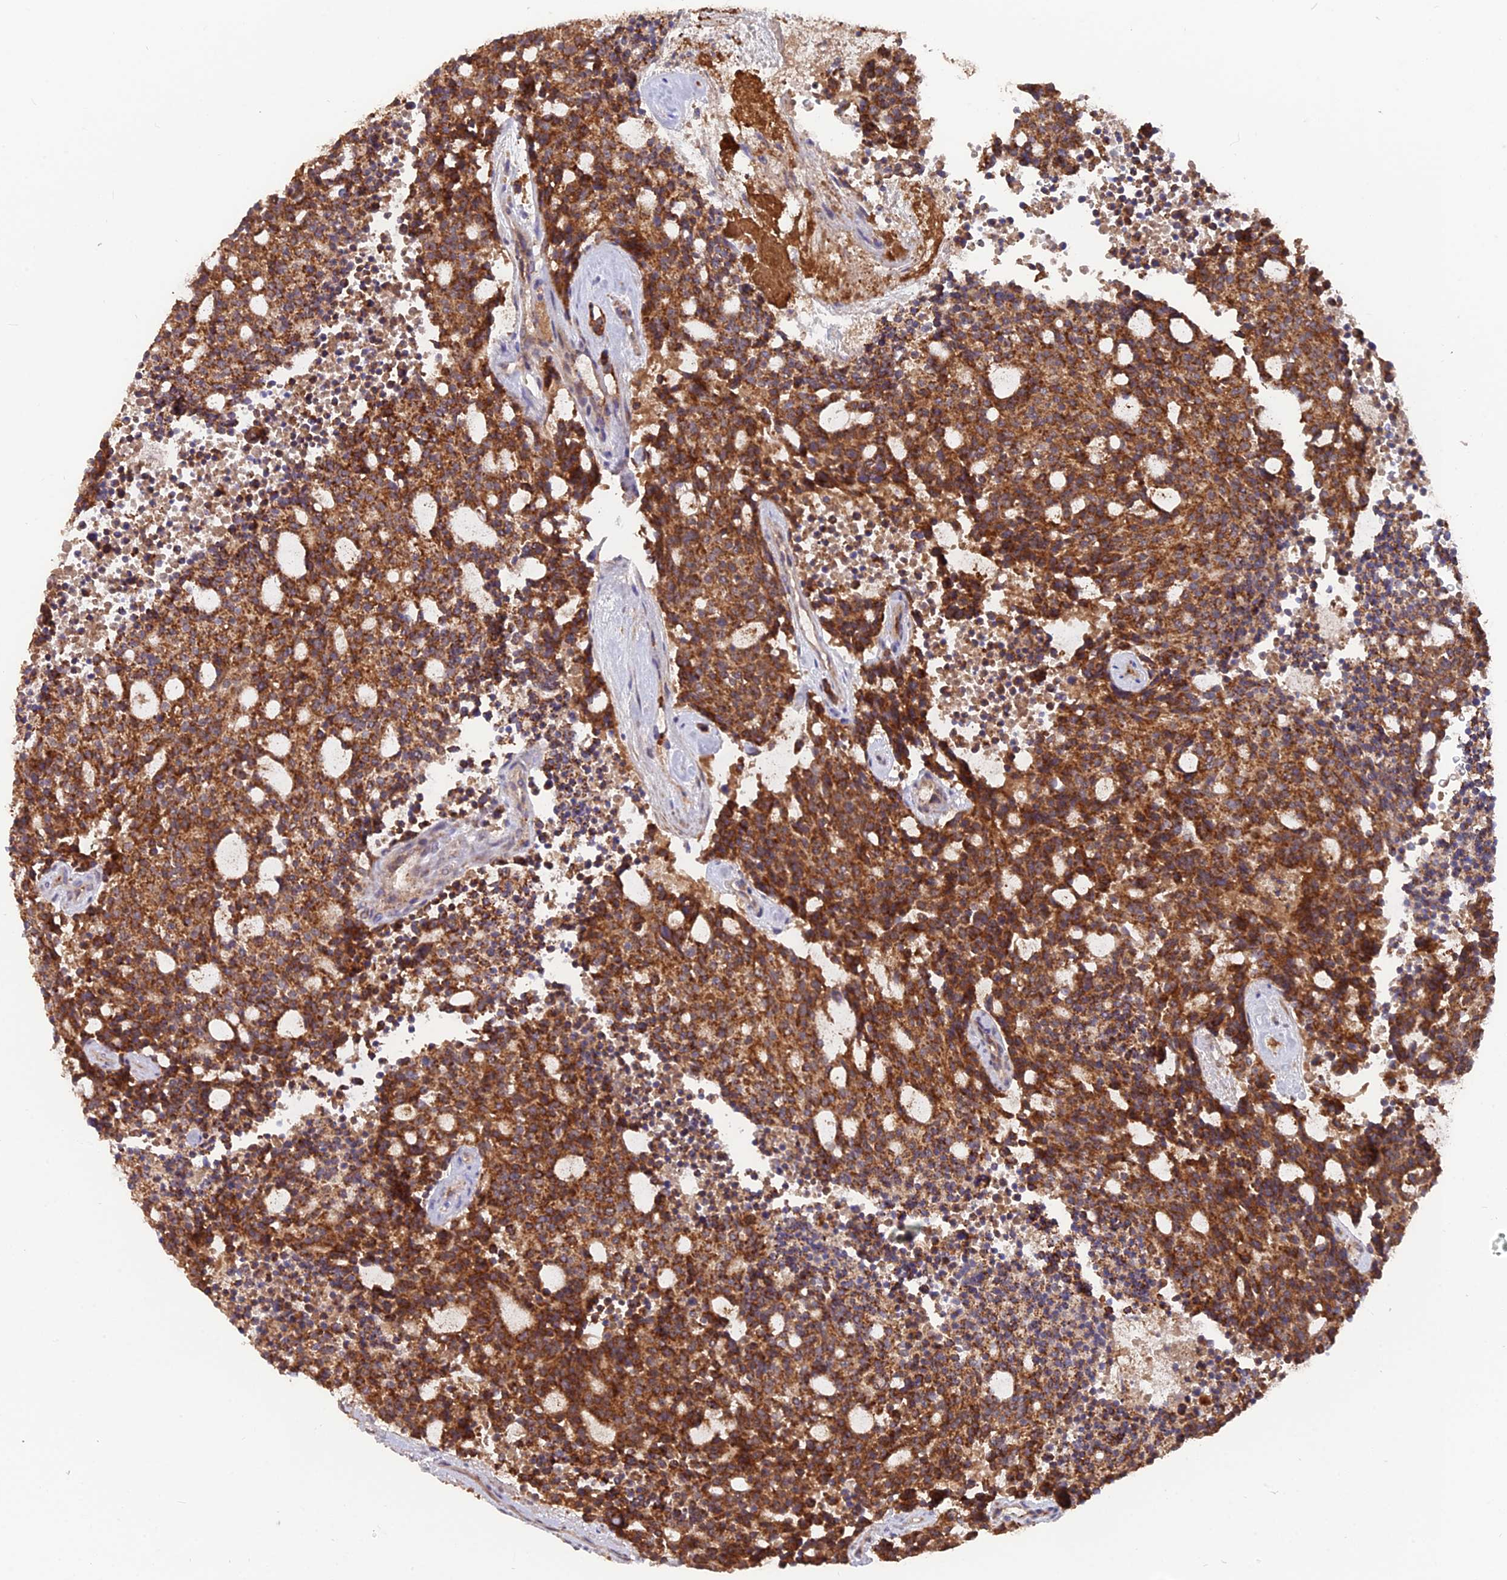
{"staining": {"intensity": "strong", "quantity": ">75%", "location": "cytoplasmic/membranous"}, "tissue": "carcinoid", "cell_type": "Tumor cells", "image_type": "cancer", "snomed": [{"axis": "morphology", "description": "Carcinoid, malignant, NOS"}, {"axis": "topography", "description": "Pancreas"}], "caption": "Strong cytoplasmic/membranous staining is identified in approximately >75% of tumor cells in carcinoid.", "gene": "IFT22", "patient": {"sex": "female", "age": 54}}